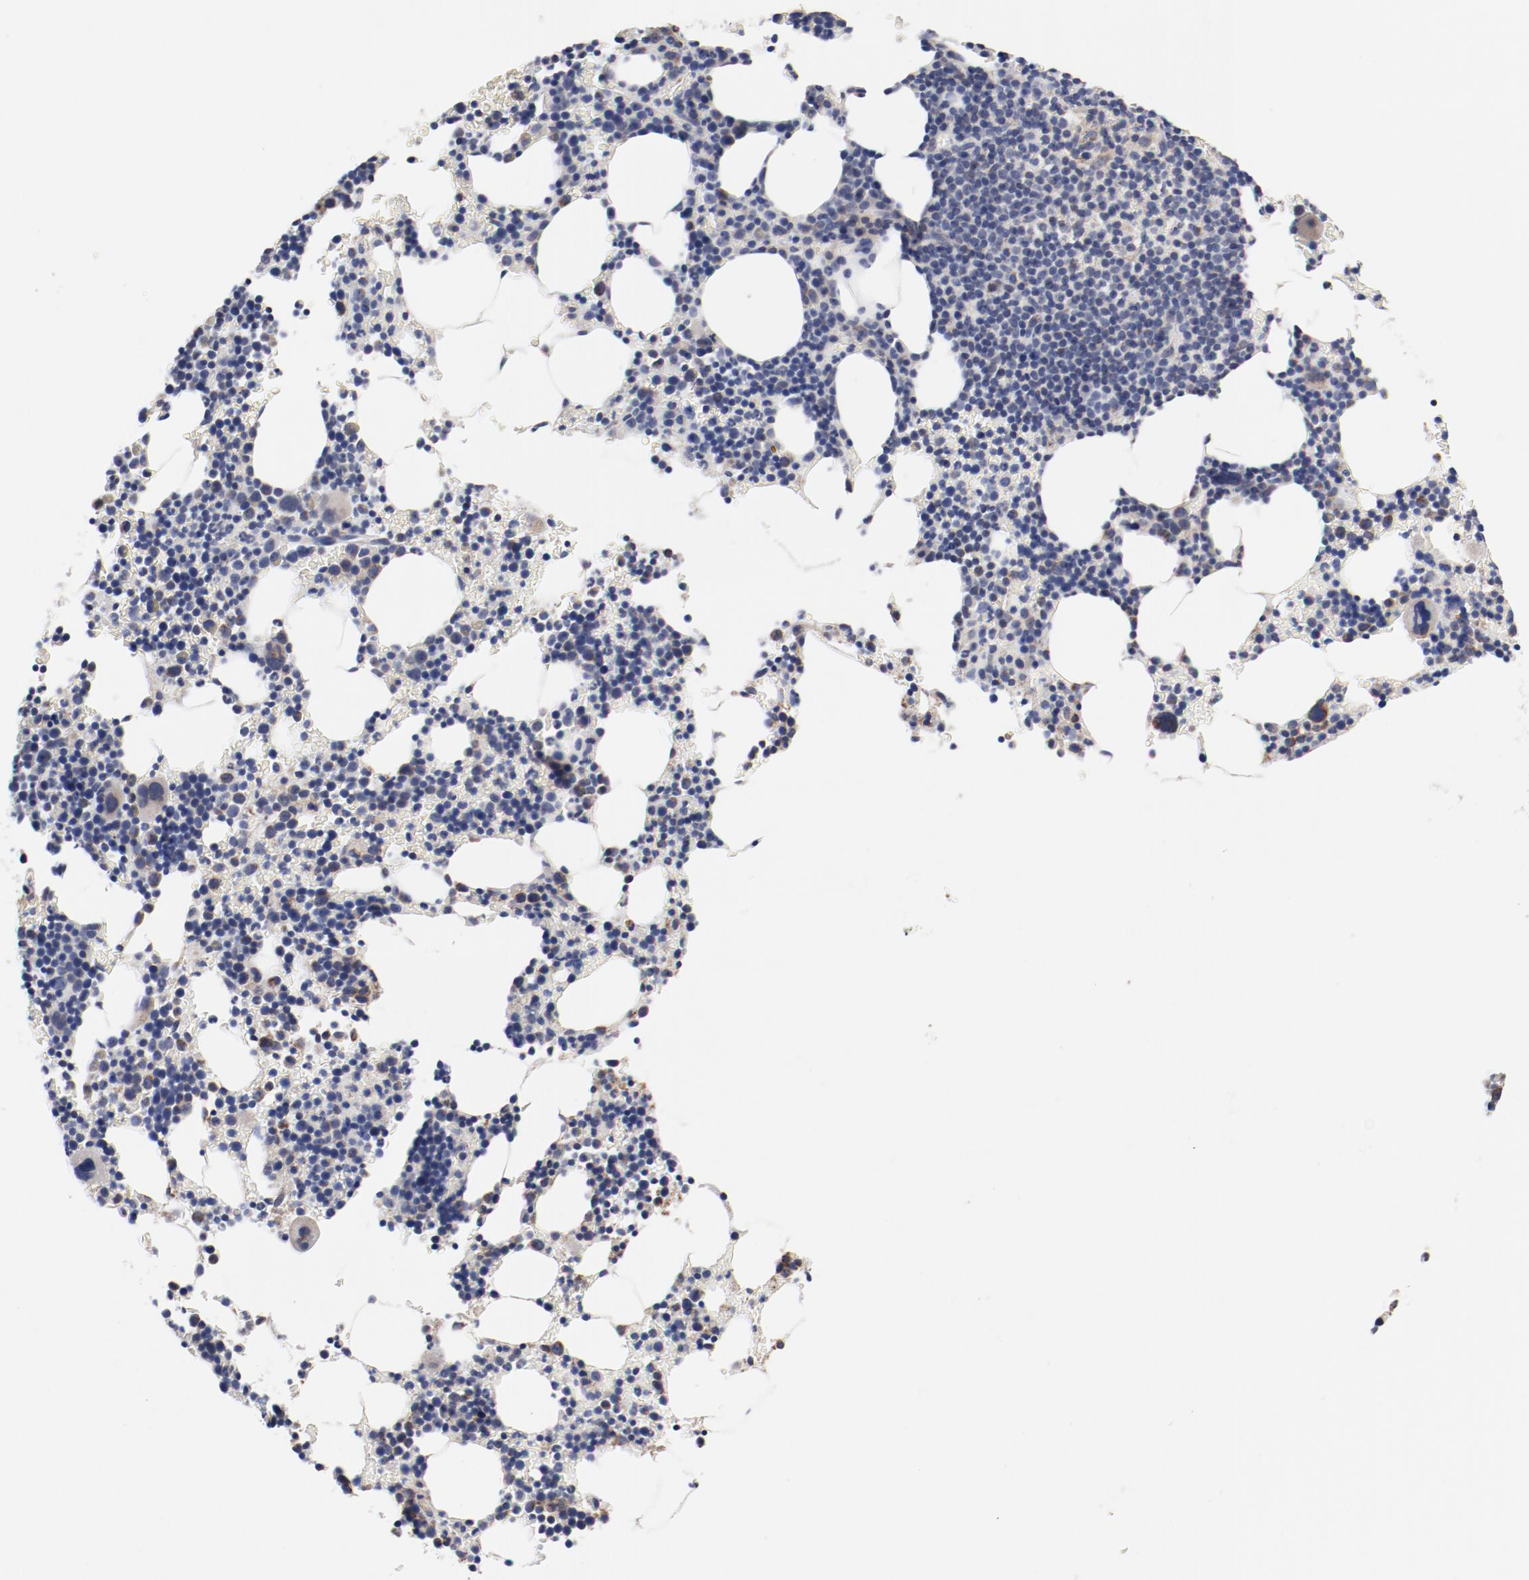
{"staining": {"intensity": "weak", "quantity": "<25%", "location": "cytoplasmic/membranous"}, "tissue": "bone marrow", "cell_type": "Hematopoietic cells", "image_type": "normal", "snomed": [{"axis": "morphology", "description": "Normal tissue, NOS"}, {"axis": "topography", "description": "Bone marrow"}], "caption": "High power microscopy image of an IHC image of benign bone marrow, revealing no significant positivity in hematopoietic cells.", "gene": "NDUFV2", "patient": {"sex": "female", "age": 78}}